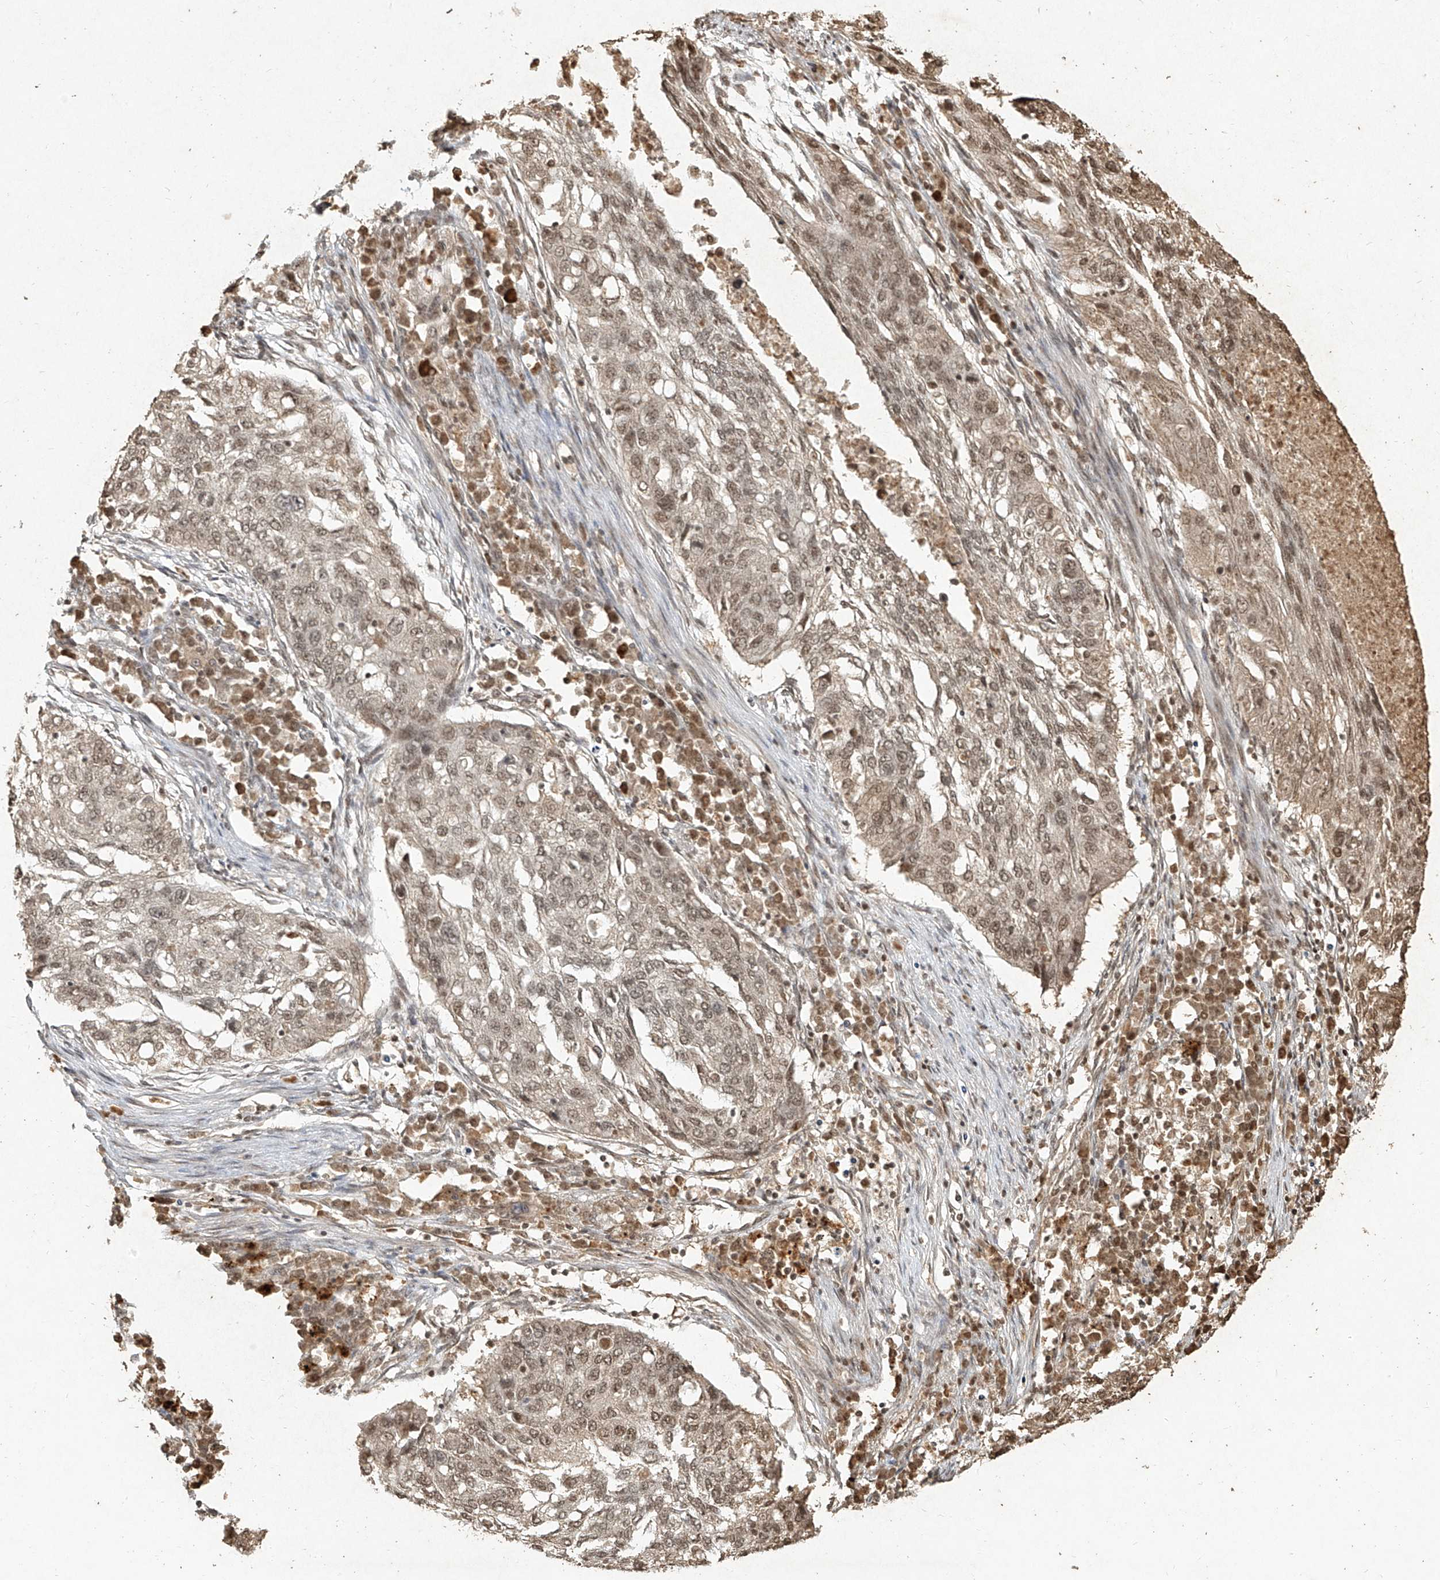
{"staining": {"intensity": "weak", "quantity": ">75%", "location": "nuclear"}, "tissue": "lung cancer", "cell_type": "Tumor cells", "image_type": "cancer", "snomed": [{"axis": "morphology", "description": "Squamous cell carcinoma, NOS"}, {"axis": "topography", "description": "Lung"}], "caption": "Approximately >75% of tumor cells in human lung cancer (squamous cell carcinoma) show weak nuclear protein expression as visualized by brown immunohistochemical staining.", "gene": "UBE2K", "patient": {"sex": "female", "age": 63}}